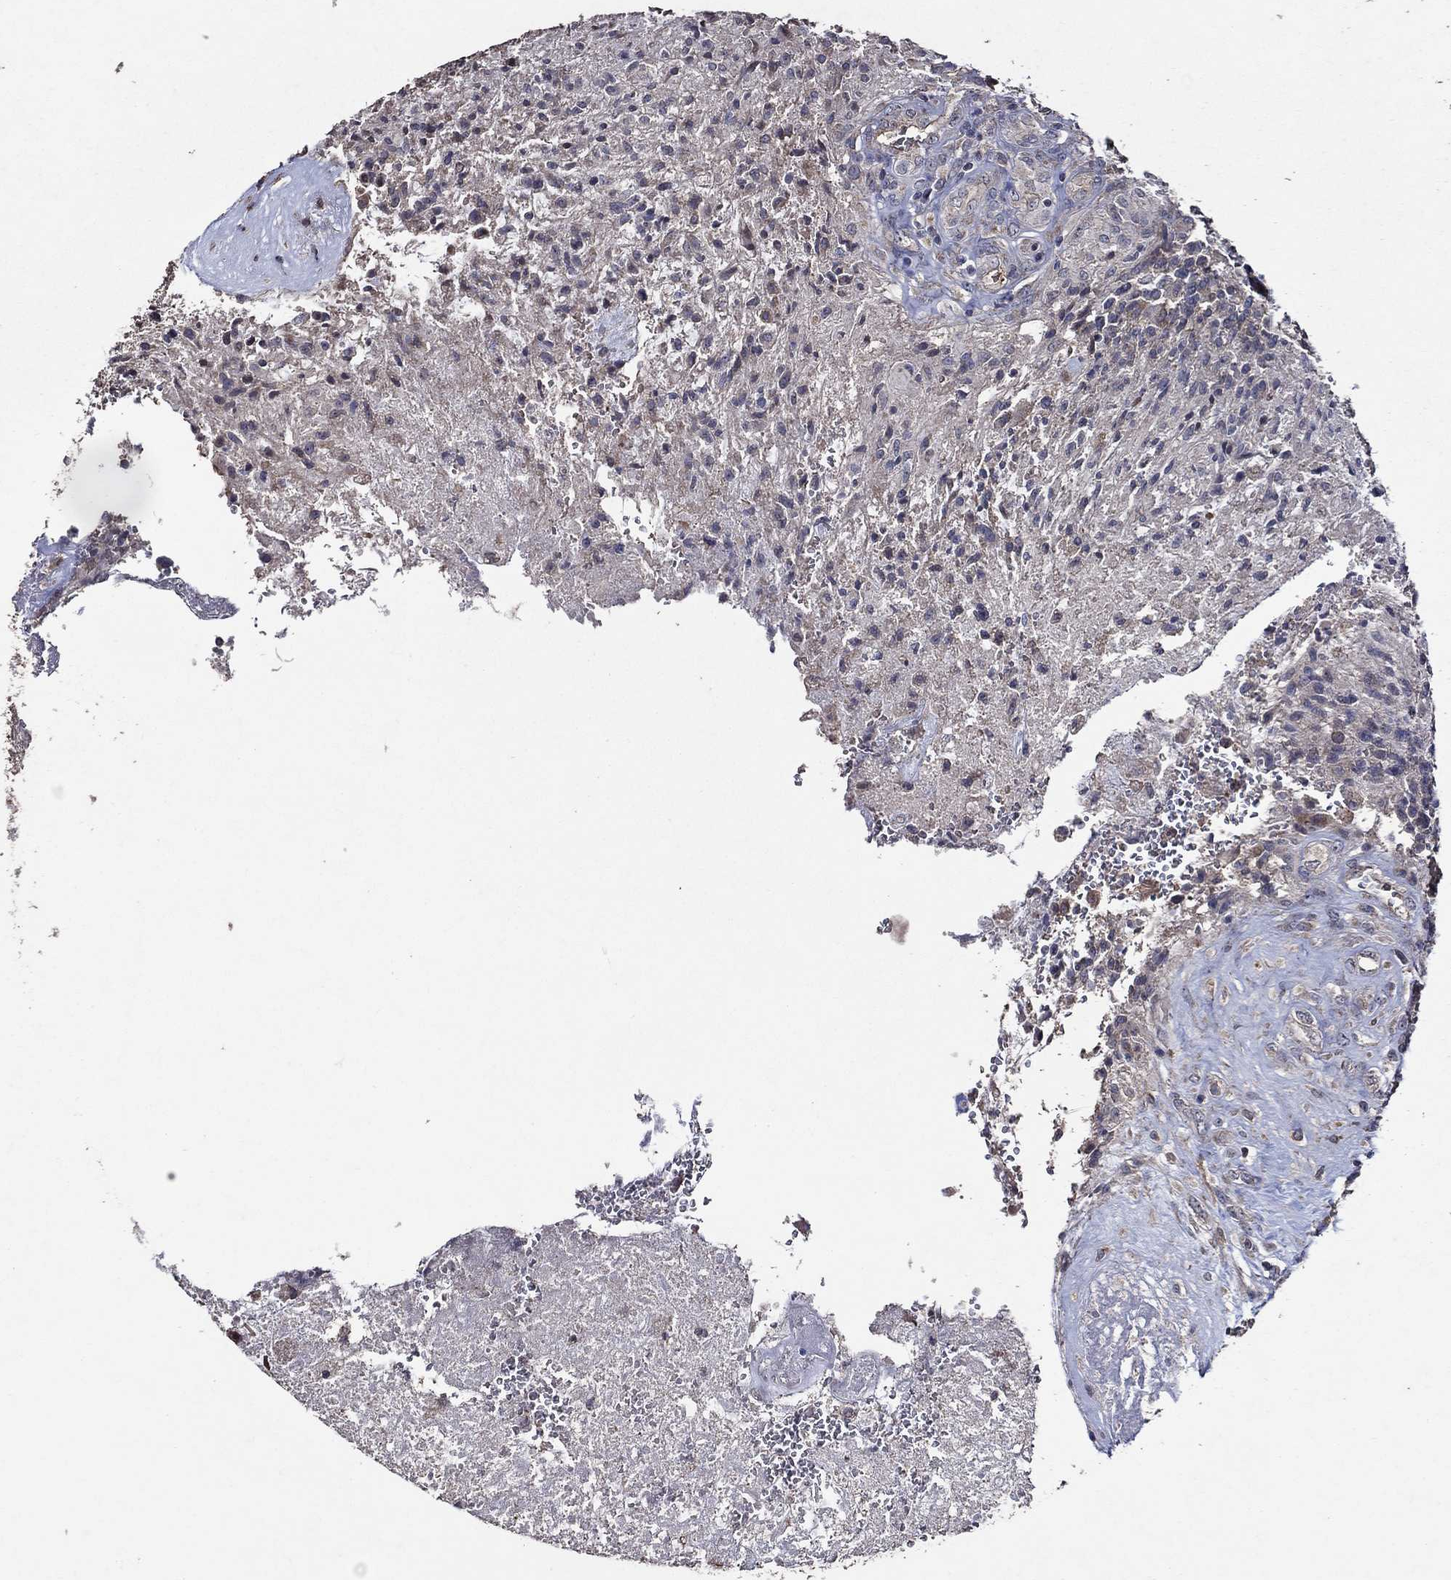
{"staining": {"intensity": "negative", "quantity": "none", "location": "none"}, "tissue": "glioma", "cell_type": "Tumor cells", "image_type": "cancer", "snomed": [{"axis": "morphology", "description": "Glioma, malignant, High grade"}, {"axis": "topography", "description": "Brain"}], "caption": "The micrograph displays no staining of tumor cells in malignant glioma (high-grade). The staining was performed using DAB to visualize the protein expression in brown, while the nuclei were stained in blue with hematoxylin (Magnification: 20x).", "gene": "HAP1", "patient": {"sex": "male", "age": 56}}